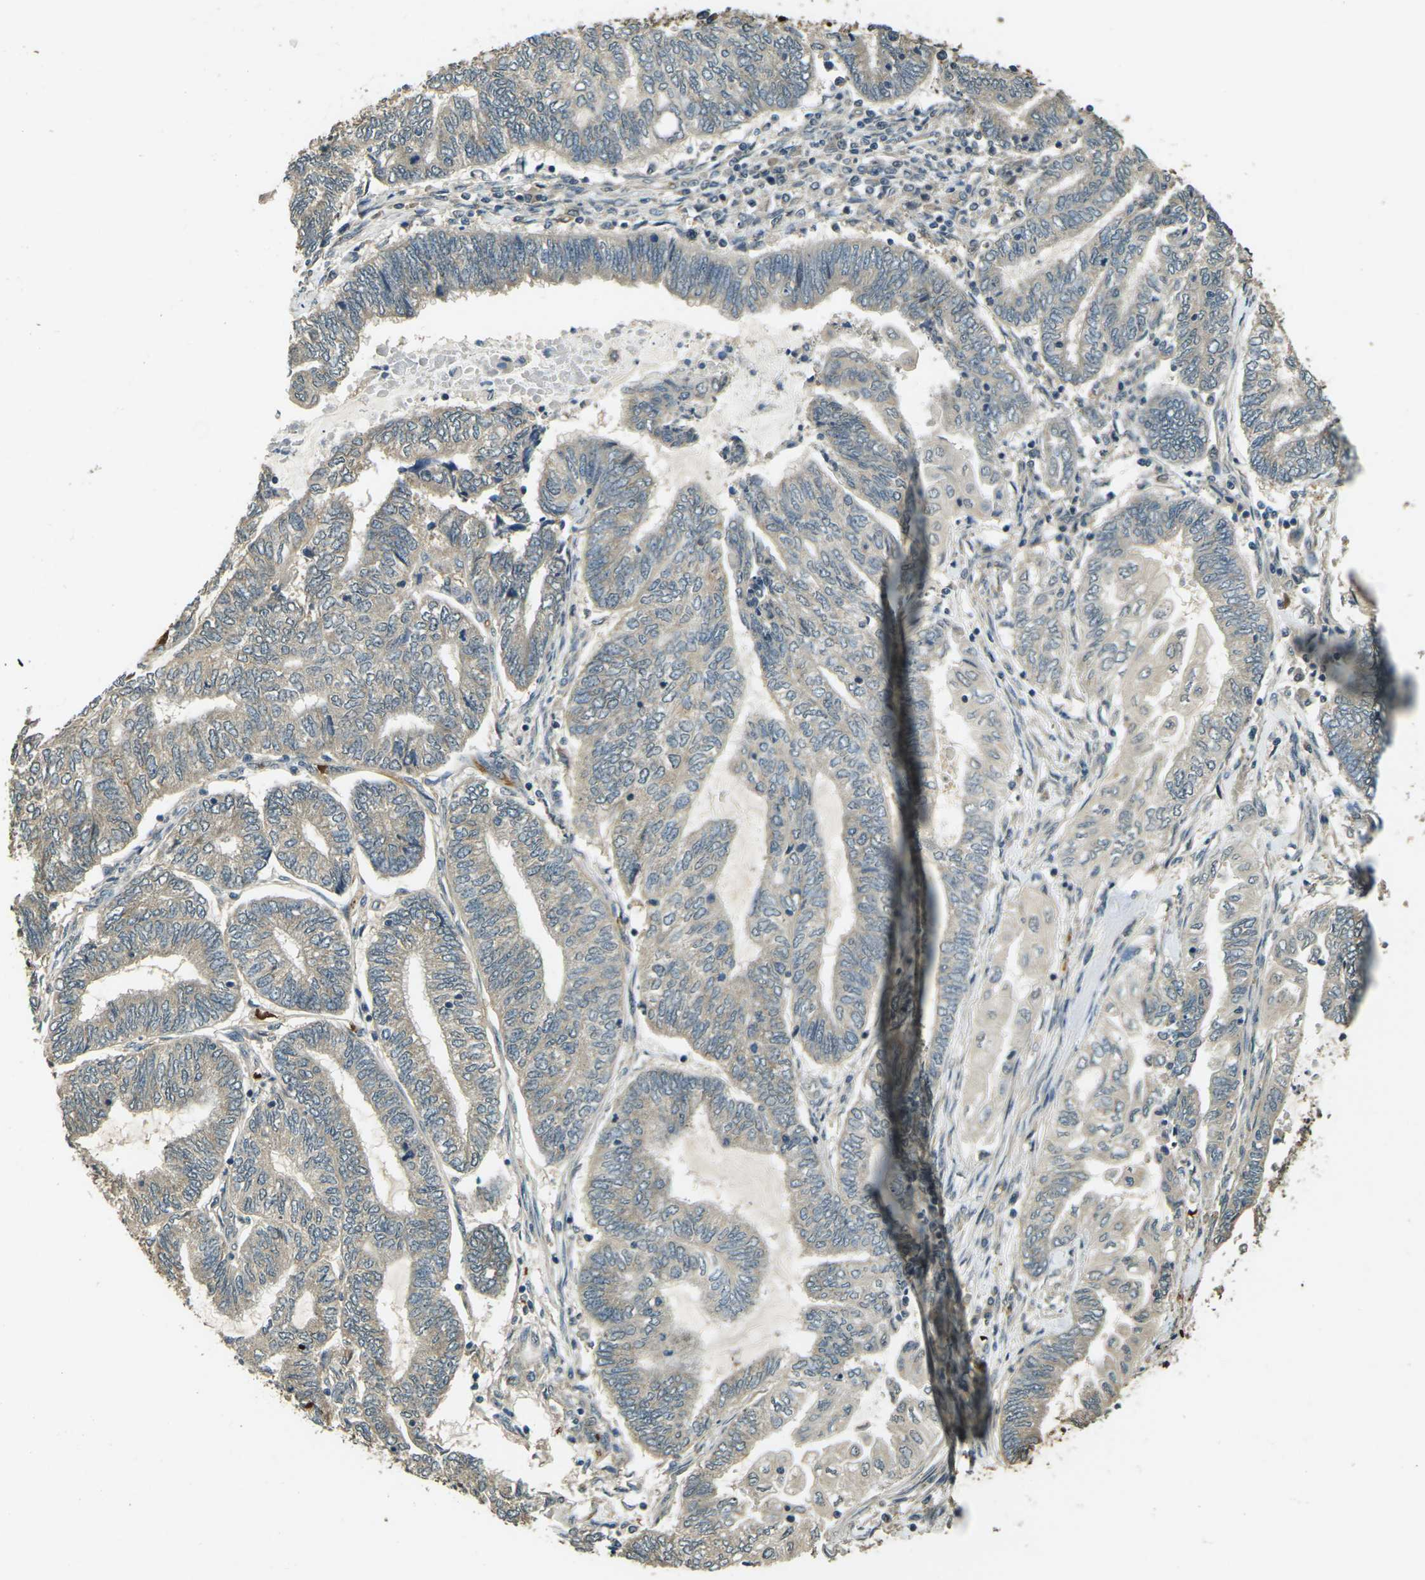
{"staining": {"intensity": "weak", "quantity": ">75%", "location": "cytoplasmic/membranous"}, "tissue": "endometrial cancer", "cell_type": "Tumor cells", "image_type": "cancer", "snomed": [{"axis": "morphology", "description": "Adenocarcinoma, NOS"}, {"axis": "topography", "description": "Uterus"}, {"axis": "topography", "description": "Endometrium"}], "caption": "Immunohistochemical staining of human endometrial adenocarcinoma reveals weak cytoplasmic/membranous protein positivity in approximately >75% of tumor cells.", "gene": "TOR1A", "patient": {"sex": "female", "age": 70}}